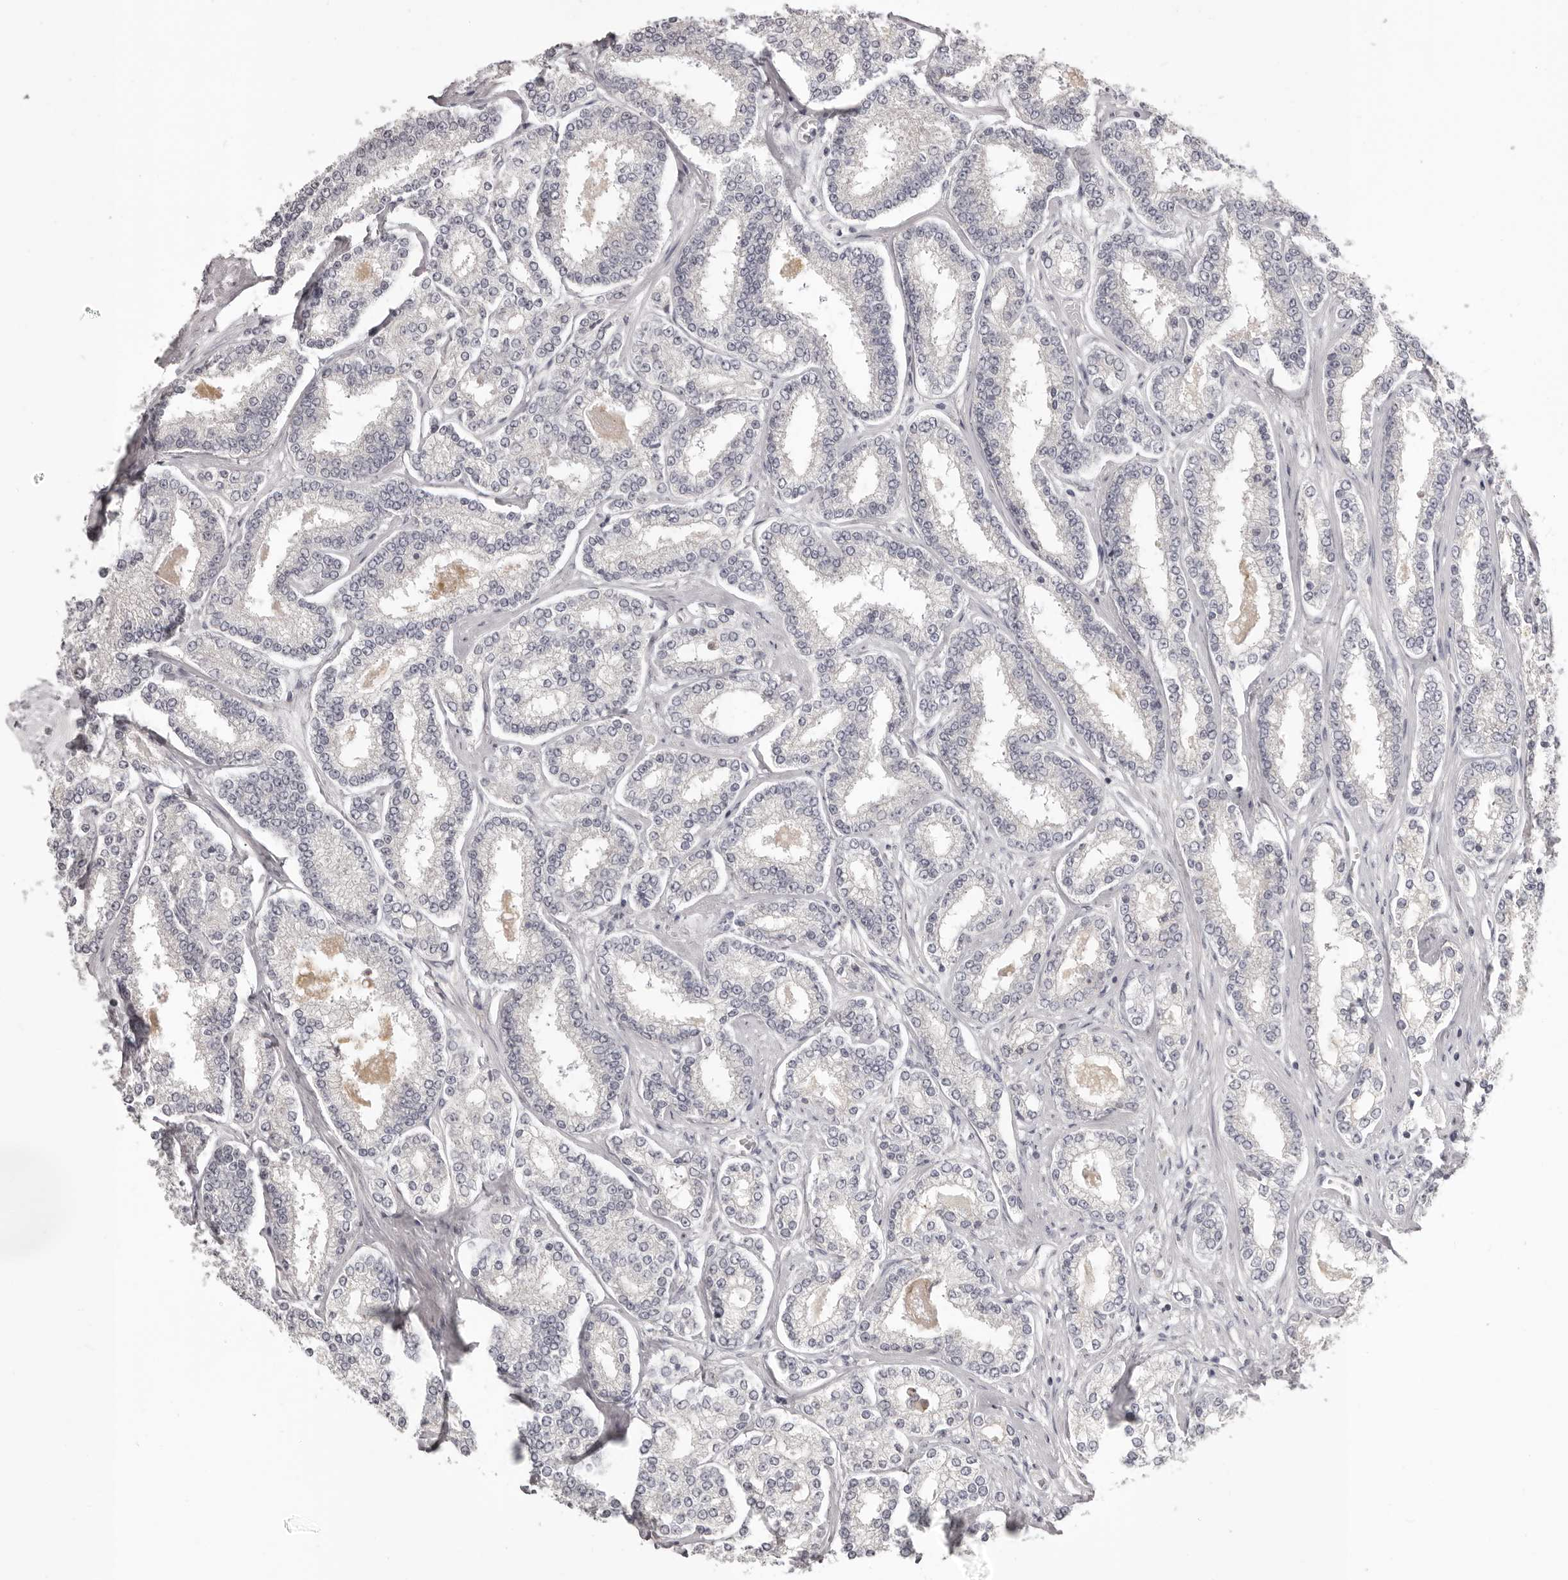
{"staining": {"intensity": "negative", "quantity": "none", "location": "none"}, "tissue": "prostate cancer", "cell_type": "Tumor cells", "image_type": "cancer", "snomed": [{"axis": "morphology", "description": "Normal tissue, NOS"}, {"axis": "morphology", "description": "Adenocarcinoma, High grade"}, {"axis": "topography", "description": "Prostate"}], "caption": "DAB immunohistochemical staining of prostate adenocarcinoma (high-grade) demonstrates no significant expression in tumor cells. (Stains: DAB IHC with hematoxylin counter stain, Microscopy: brightfield microscopy at high magnification).", "gene": "OTUD3", "patient": {"sex": "male", "age": 83}}